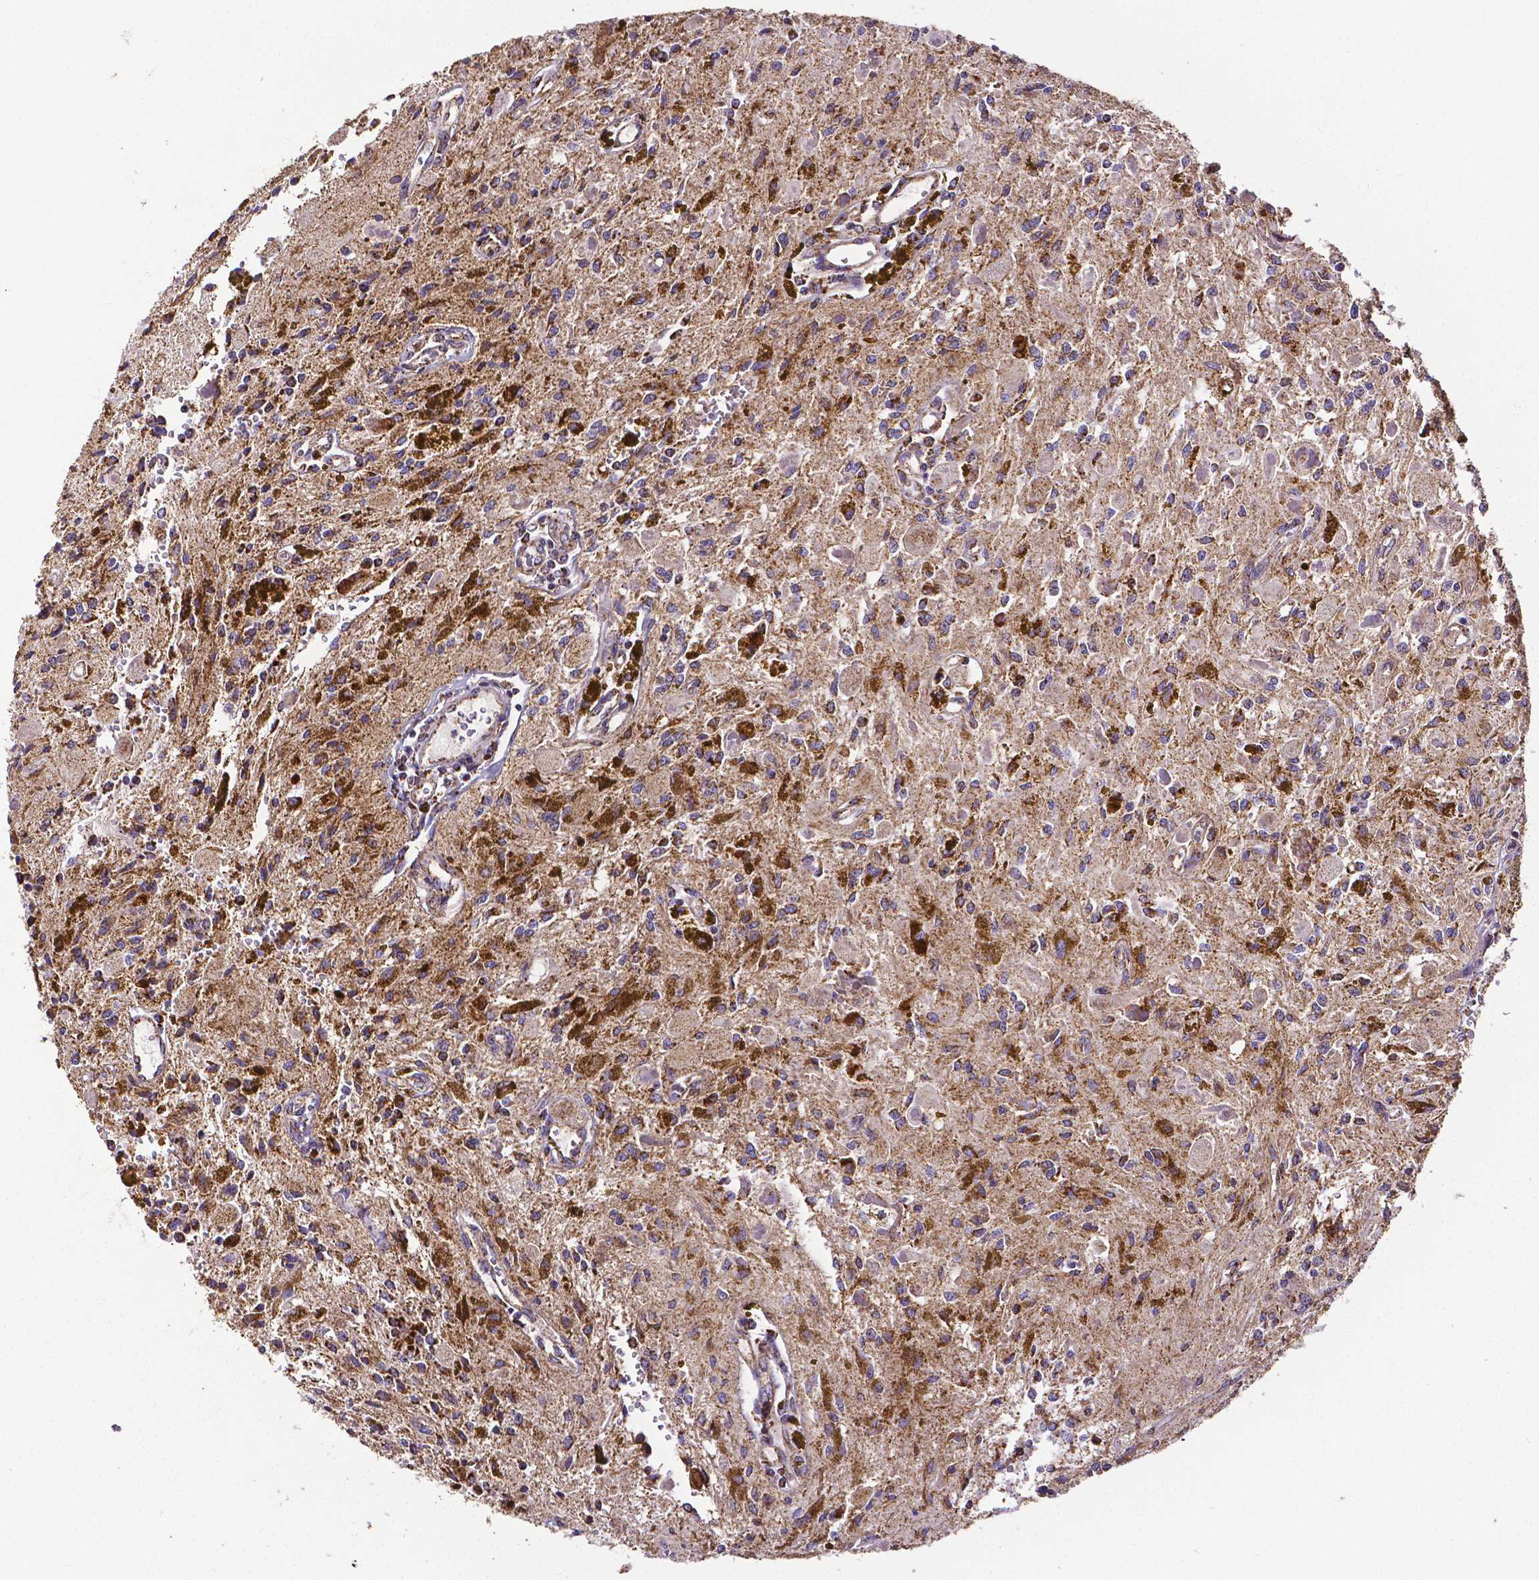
{"staining": {"intensity": "moderate", "quantity": ">75%", "location": "cytoplasmic/membranous"}, "tissue": "glioma", "cell_type": "Tumor cells", "image_type": "cancer", "snomed": [{"axis": "morphology", "description": "Glioma, malignant, Low grade"}, {"axis": "topography", "description": "Cerebellum"}], "caption": "The immunohistochemical stain shows moderate cytoplasmic/membranous staining in tumor cells of glioma tissue.", "gene": "MACC1", "patient": {"sex": "female", "age": 14}}